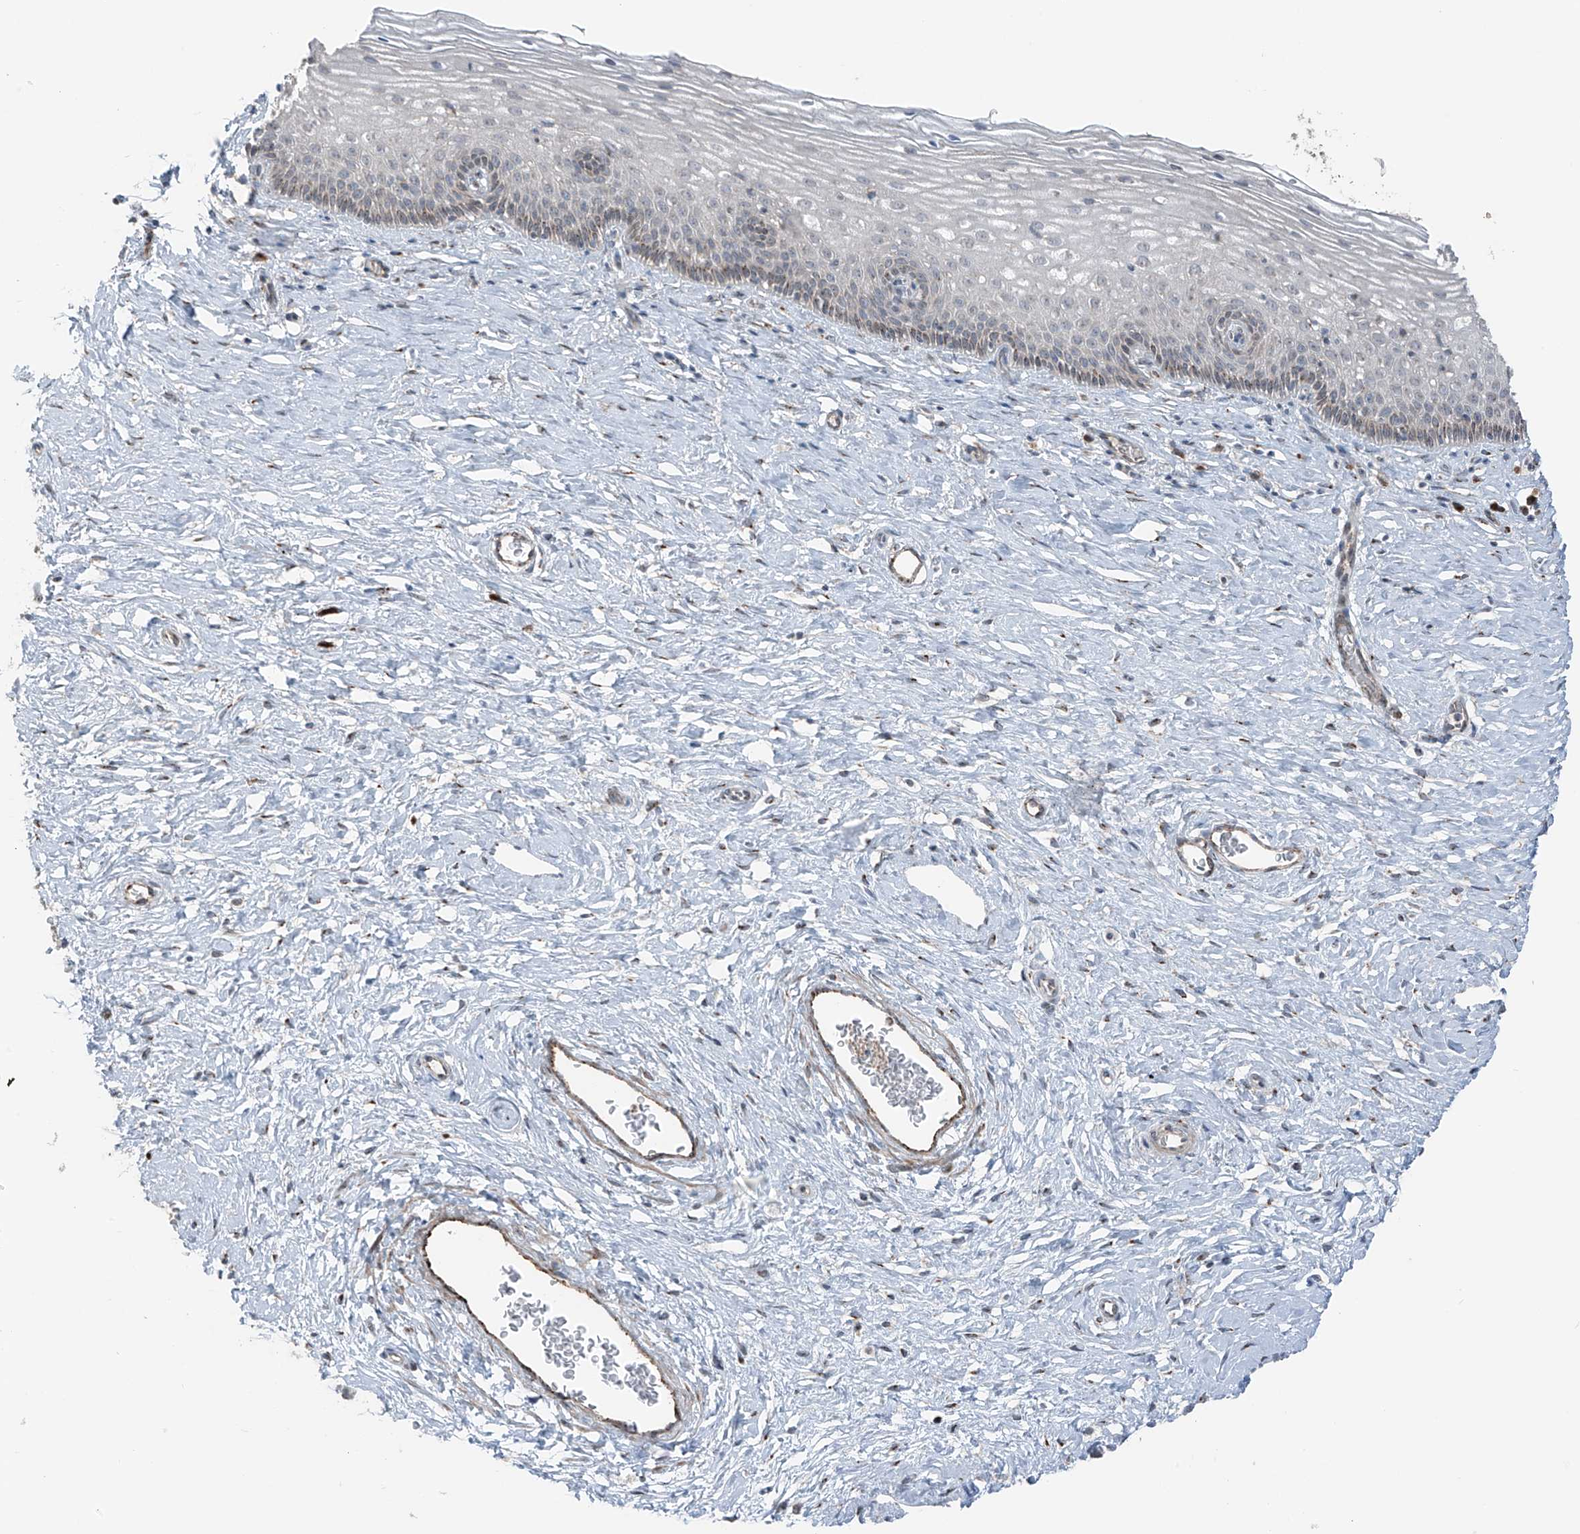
{"staining": {"intensity": "moderate", "quantity": ">75%", "location": "cytoplasmic/membranous"}, "tissue": "cervix", "cell_type": "Glandular cells", "image_type": "normal", "snomed": [{"axis": "morphology", "description": "Normal tissue, NOS"}, {"axis": "topography", "description": "Cervix"}], "caption": "DAB immunohistochemical staining of benign human cervix demonstrates moderate cytoplasmic/membranous protein expression in approximately >75% of glandular cells.", "gene": "ERLEC1", "patient": {"sex": "female", "age": 33}}